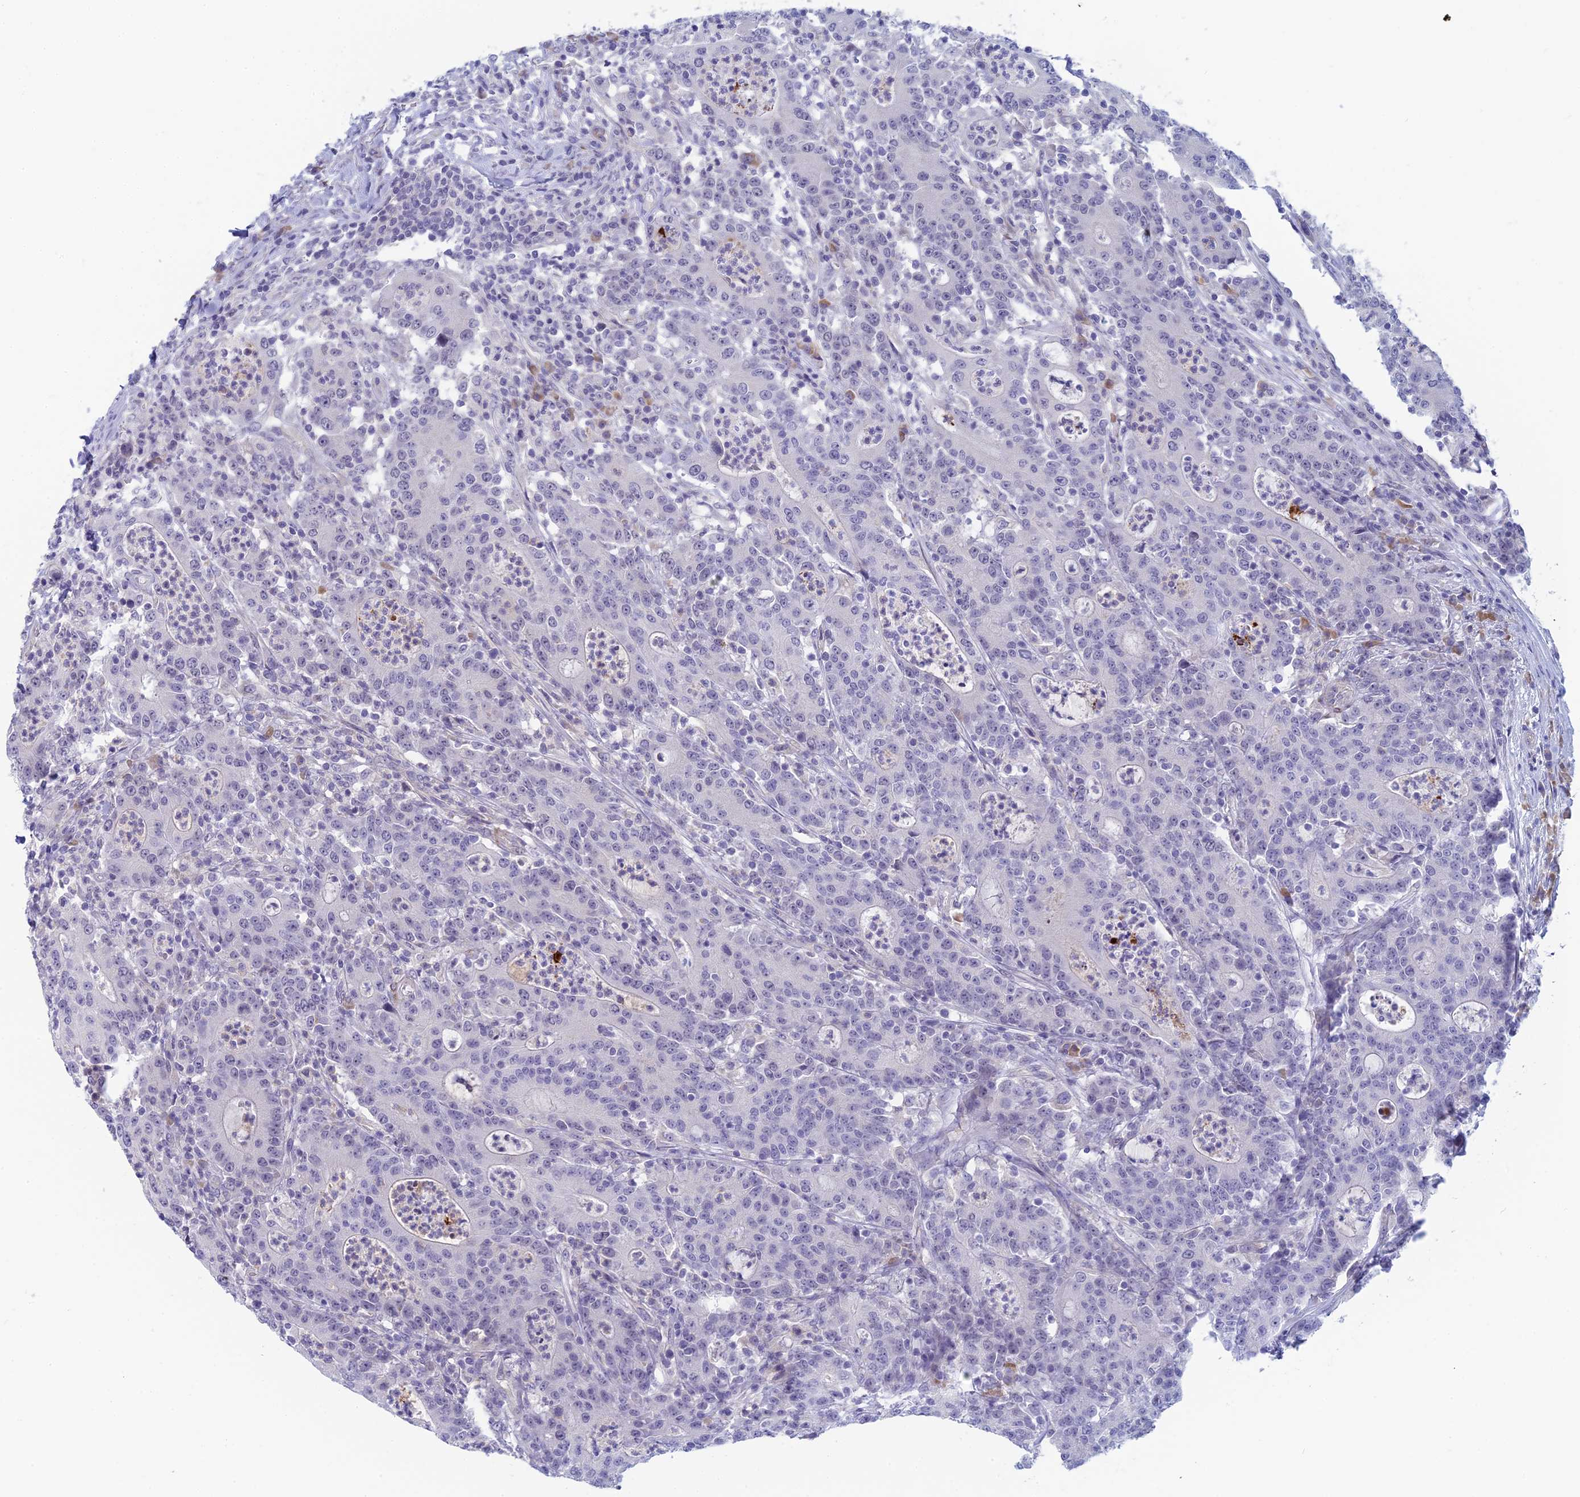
{"staining": {"intensity": "negative", "quantity": "none", "location": "none"}, "tissue": "colorectal cancer", "cell_type": "Tumor cells", "image_type": "cancer", "snomed": [{"axis": "morphology", "description": "Adenocarcinoma, NOS"}, {"axis": "topography", "description": "Colon"}], "caption": "Protein analysis of colorectal adenocarcinoma shows no significant expression in tumor cells.", "gene": "PPP1R26", "patient": {"sex": "male", "age": 83}}